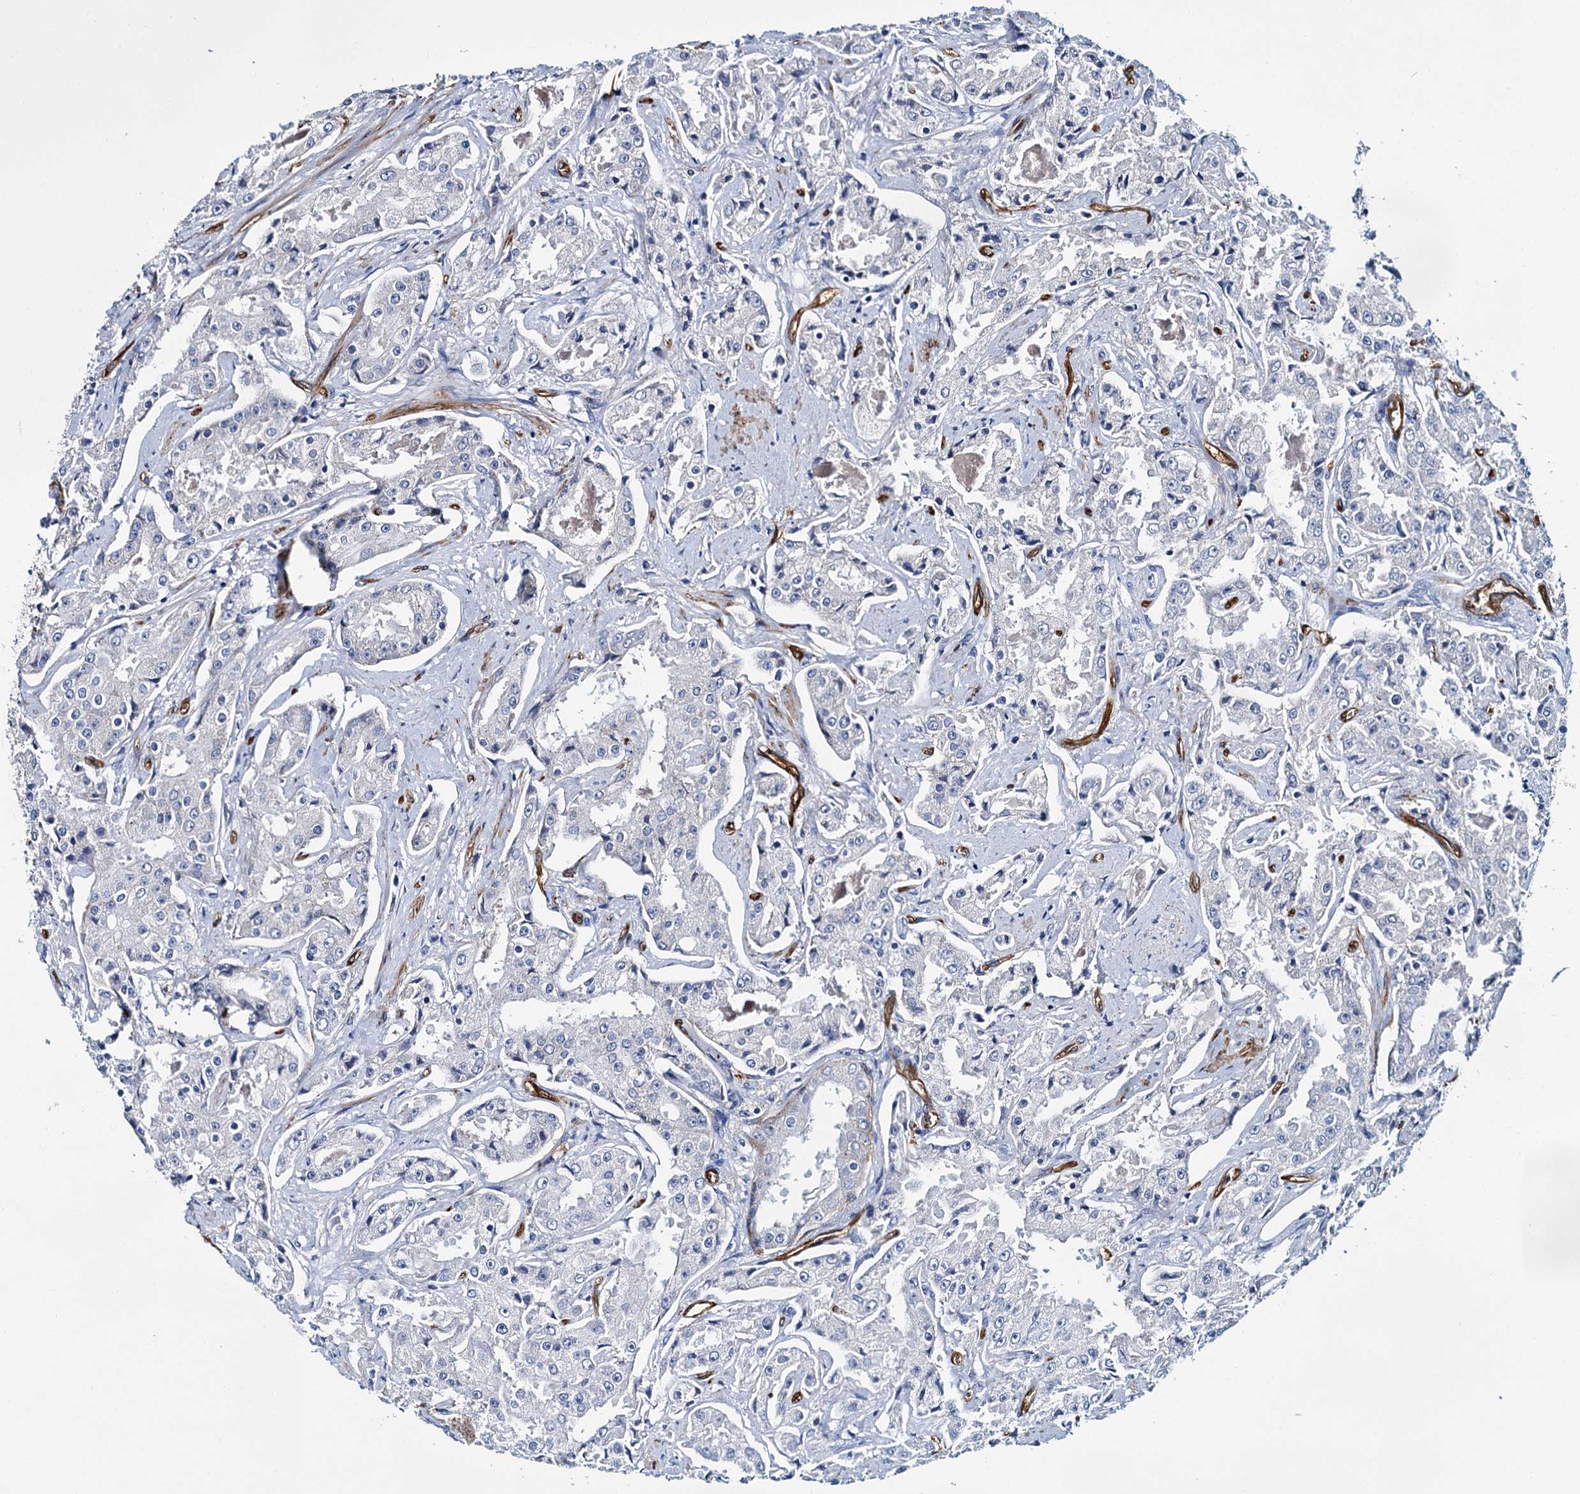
{"staining": {"intensity": "negative", "quantity": "none", "location": "none"}, "tissue": "prostate cancer", "cell_type": "Tumor cells", "image_type": "cancer", "snomed": [{"axis": "morphology", "description": "Adenocarcinoma, High grade"}, {"axis": "topography", "description": "Prostate"}], "caption": "Immunohistochemical staining of prostate high-grade adenocarcinoma exhibits no significant staining in tumor cells. (Stains: DAB immunohistochemistry with hematoxylin counter stain, Microscopy: brightfield microscopy at high magnification).", "gene": "CACNA1C", "patient": {"sex": "male", "age": 73}}